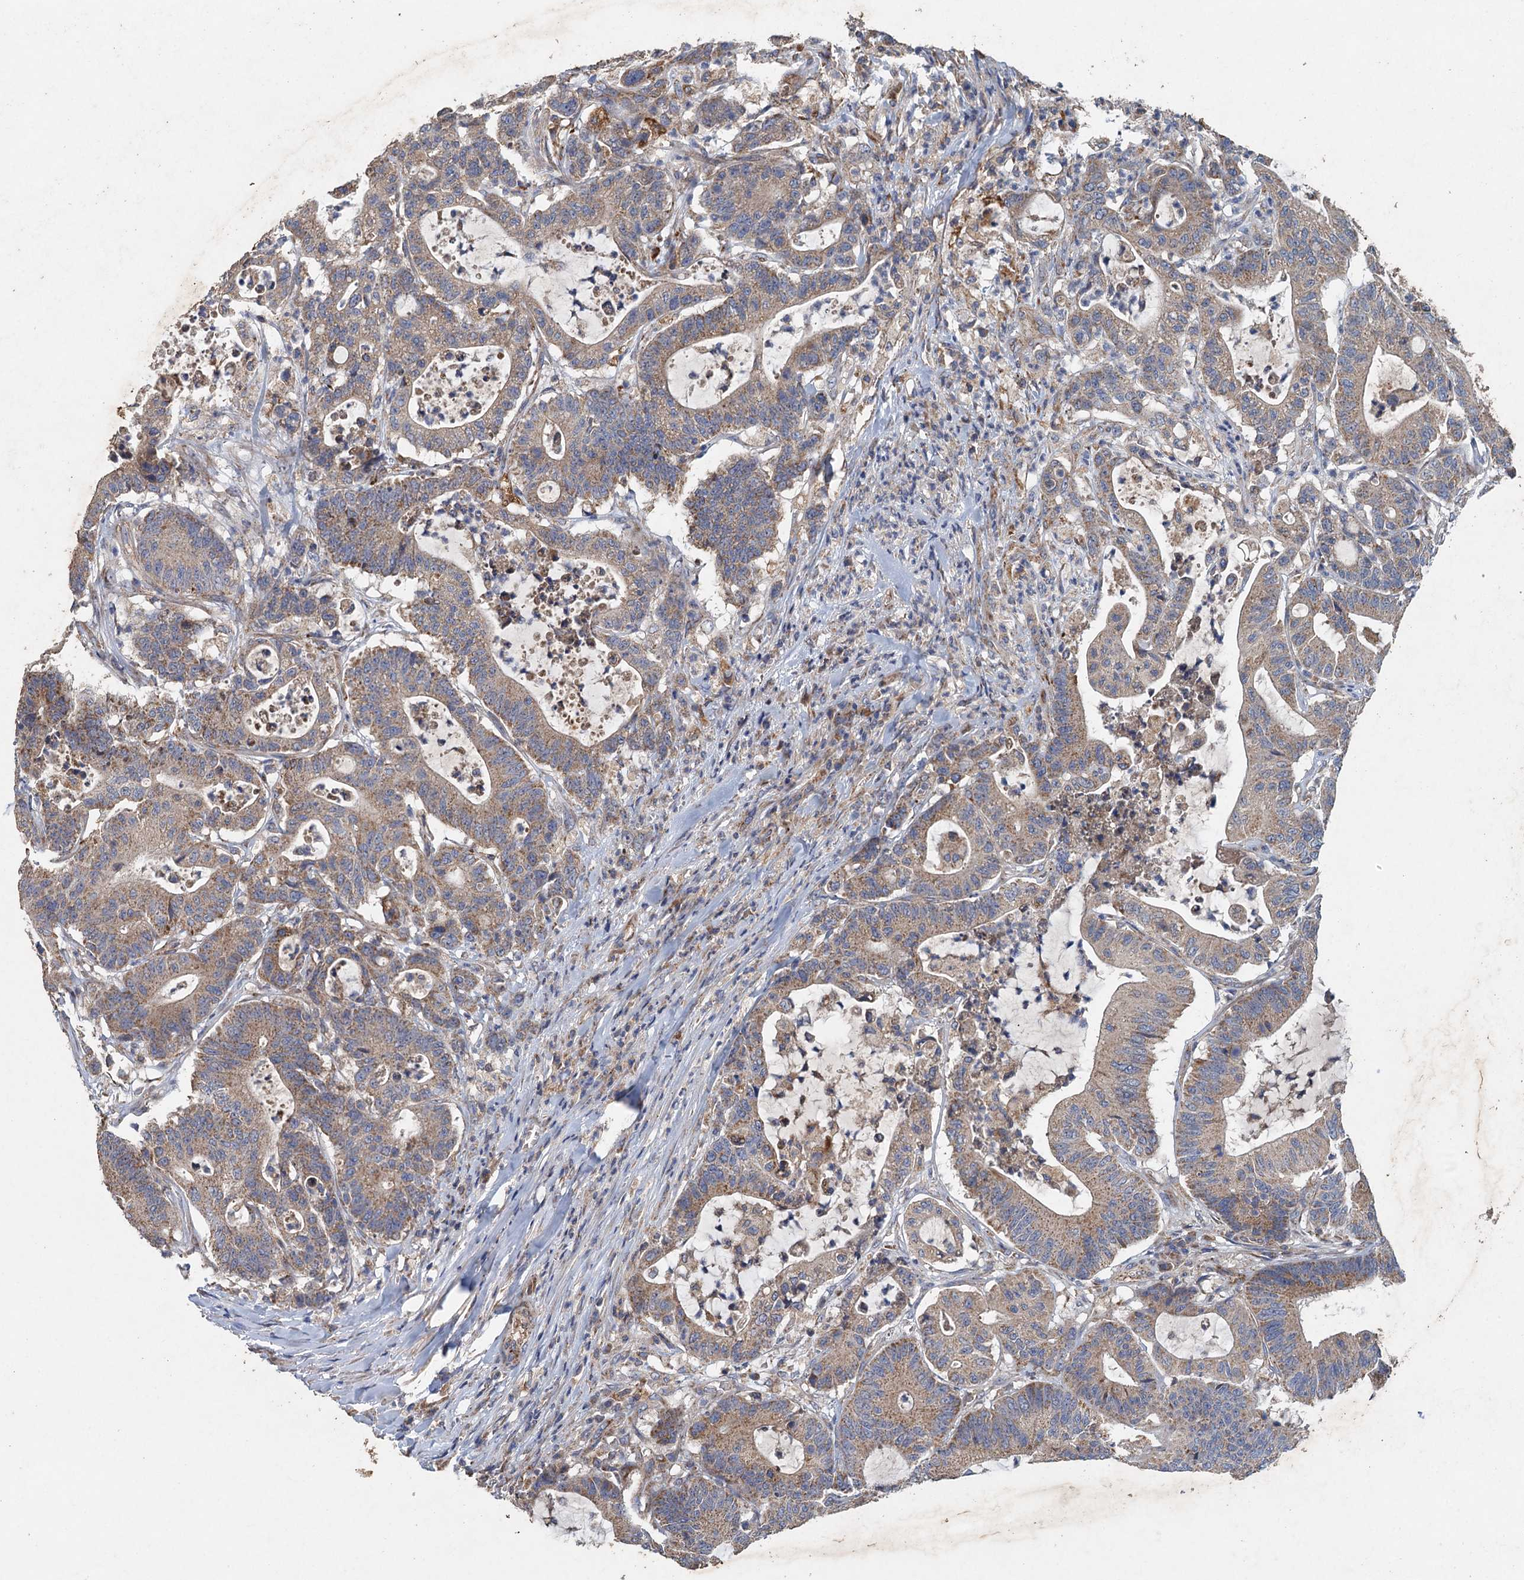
{"staining": {"intensity": "moderate", "quantity": ">75%", "location": "cytoplasmic/membranous"}, "tissue": "colorectal cancer", "cell_type": "Tumor cells", "image_type": "cancer", "snomed": [{"axis": "morphology", "description": "Adenocarcinoma, NOS"}, {"axis": "topography", "description": "Colon"}], "caption": "Immunohistochemistry (IHC) (DAB (3,3'-diaminobenzidine)) staining of colorectal cancer (adenocarcinoma) shows moderate cytoplasmic/membranous protein positivity in about >75% of tumor cells. Nuclei are stained in blue.", "gene": "BCS1L", "patient": {"sex": "female", "age": 84}}